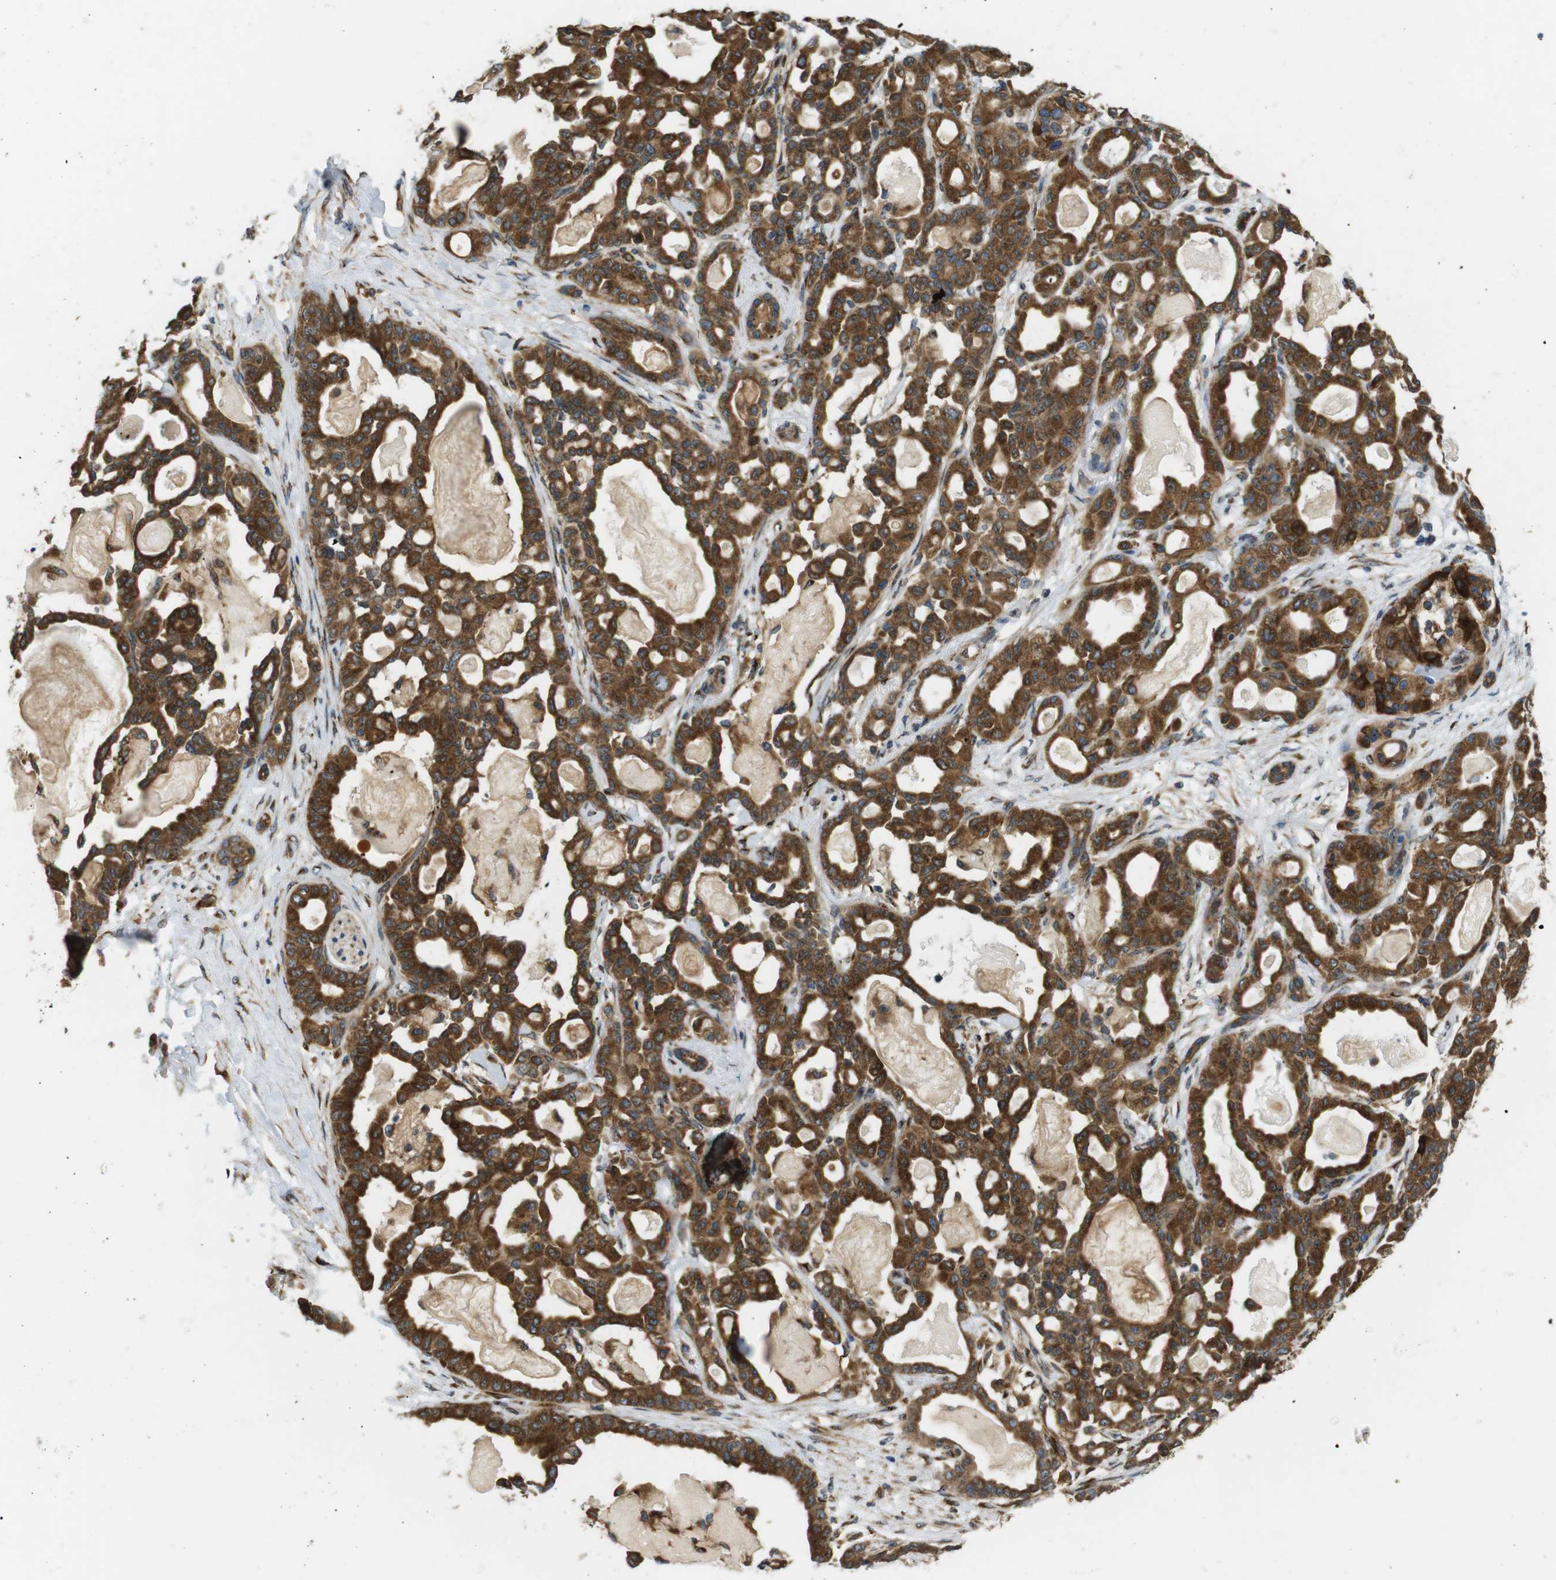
{"staining": {"intensity": "moderate", "quantity": ">75%", "location": "cytoplasmic/membranous"}, "tissue": "pancreatic cancer", "cell_type": "Tumor cells", "image_type": "cancer", "snomed": [{"axis": "morphology", "description": "Adenocarcinoma, NOS"}, {"axis": "topography", "description": "Pancreas"}], "caption": "Pancreatic adenocarcinoma stained for a protein (brown) displays moderate cytoplasmic/membranous positive positivity in about >75% of tumor cells.", "gene": "TMEM143", "patient": {"sex": "male", "age": 63}}